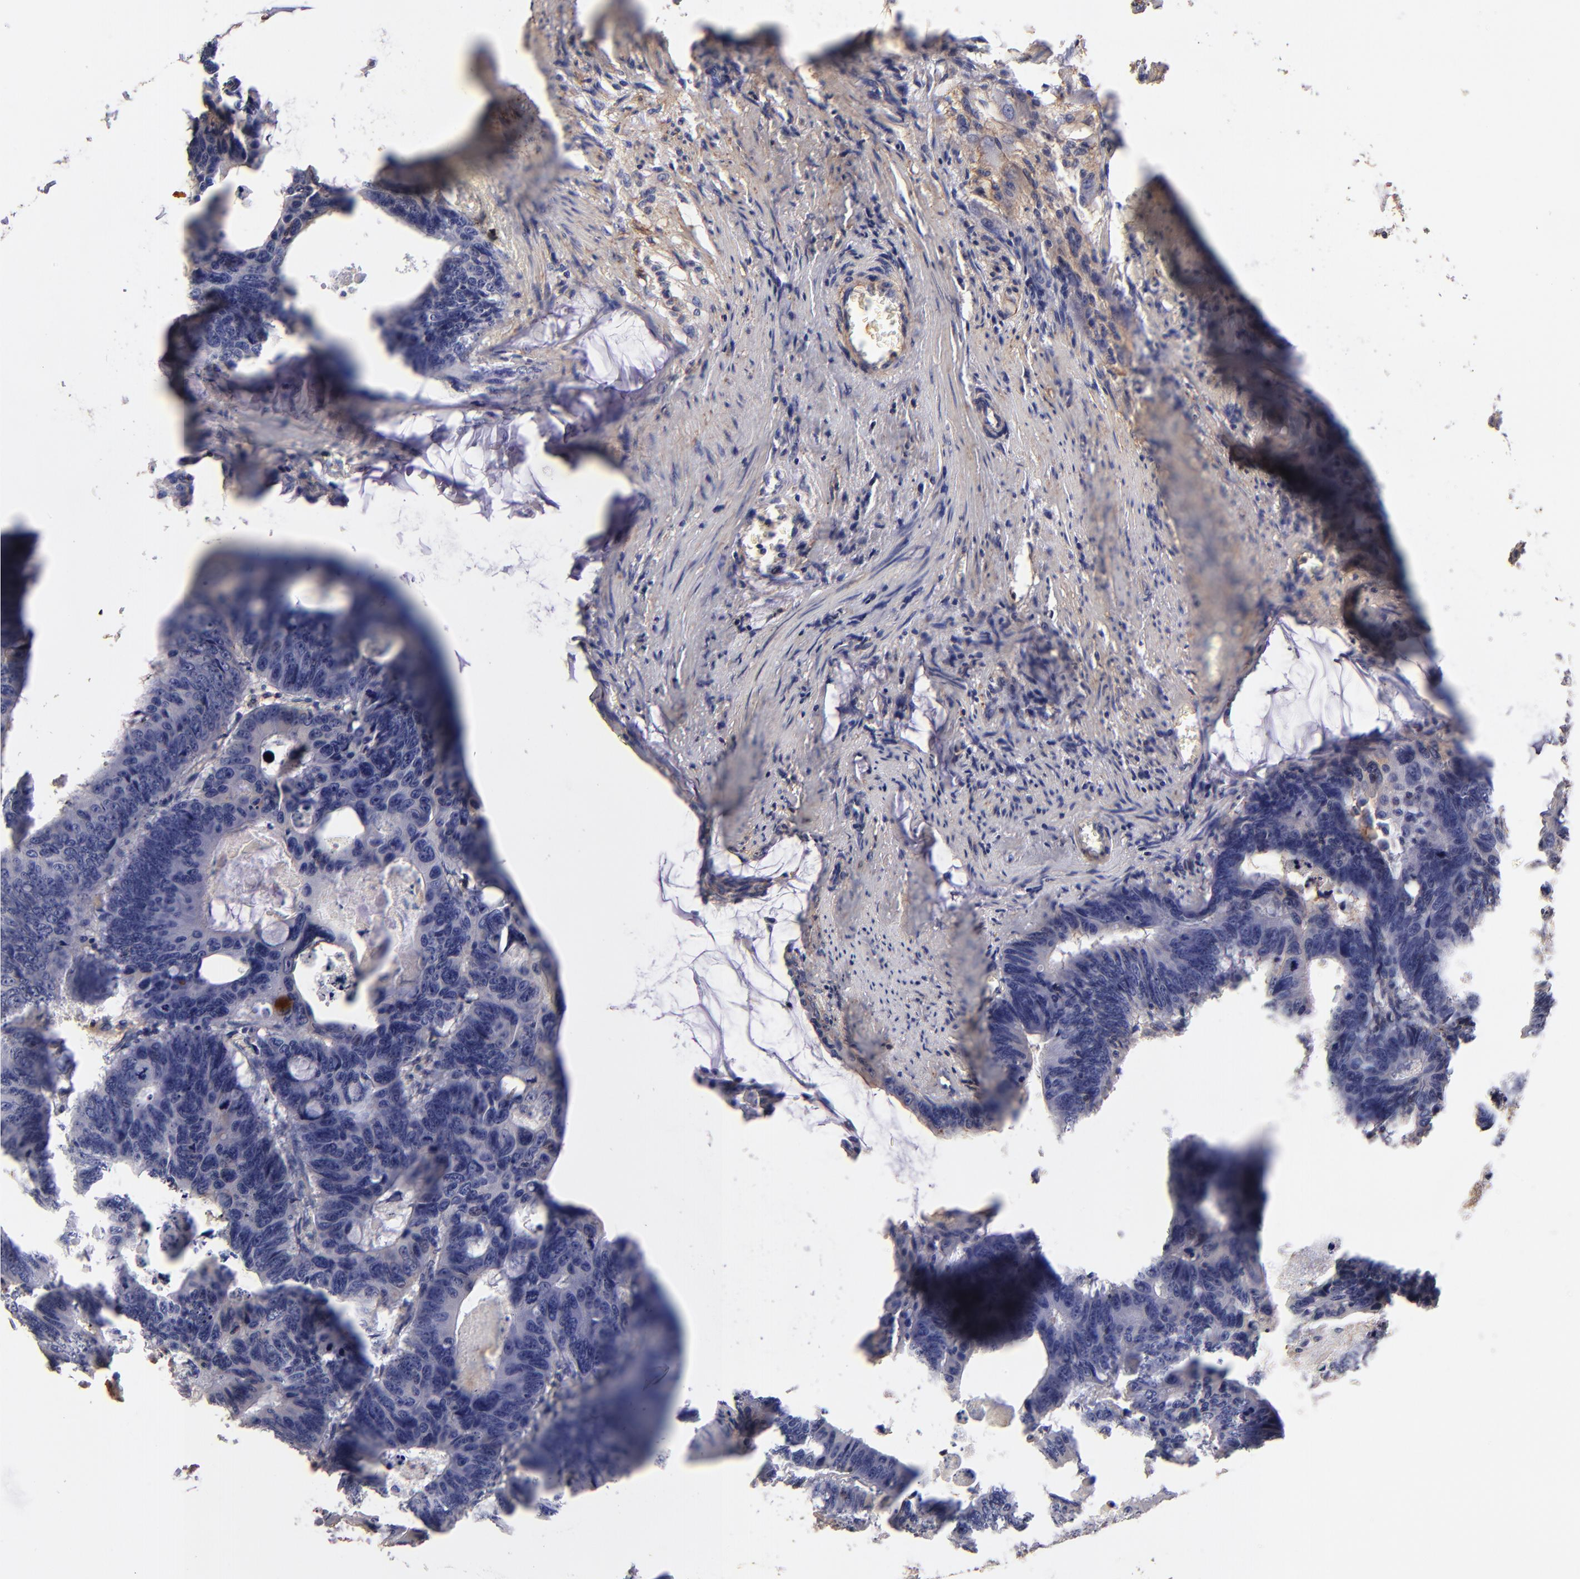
{"staining": {"intensity": "negative", "quantity": "none", "location": "none"}, "tissue": "colorectal cancer", "cell_type": "Tumor cells", "image_type": "cancer", "snomed": [{"axis": "morphology", "description": "Adenocarcinoma, NOS"}, {"axis": "topography", "description": "Colon"}], "caption": "This is a image of immunohistochemistry staining of adenocarcinoma (colorectal), which shows no positivity in tumor cells.", "gene": "ABCB1", "patient": {"sex": "female", "age": 55}}